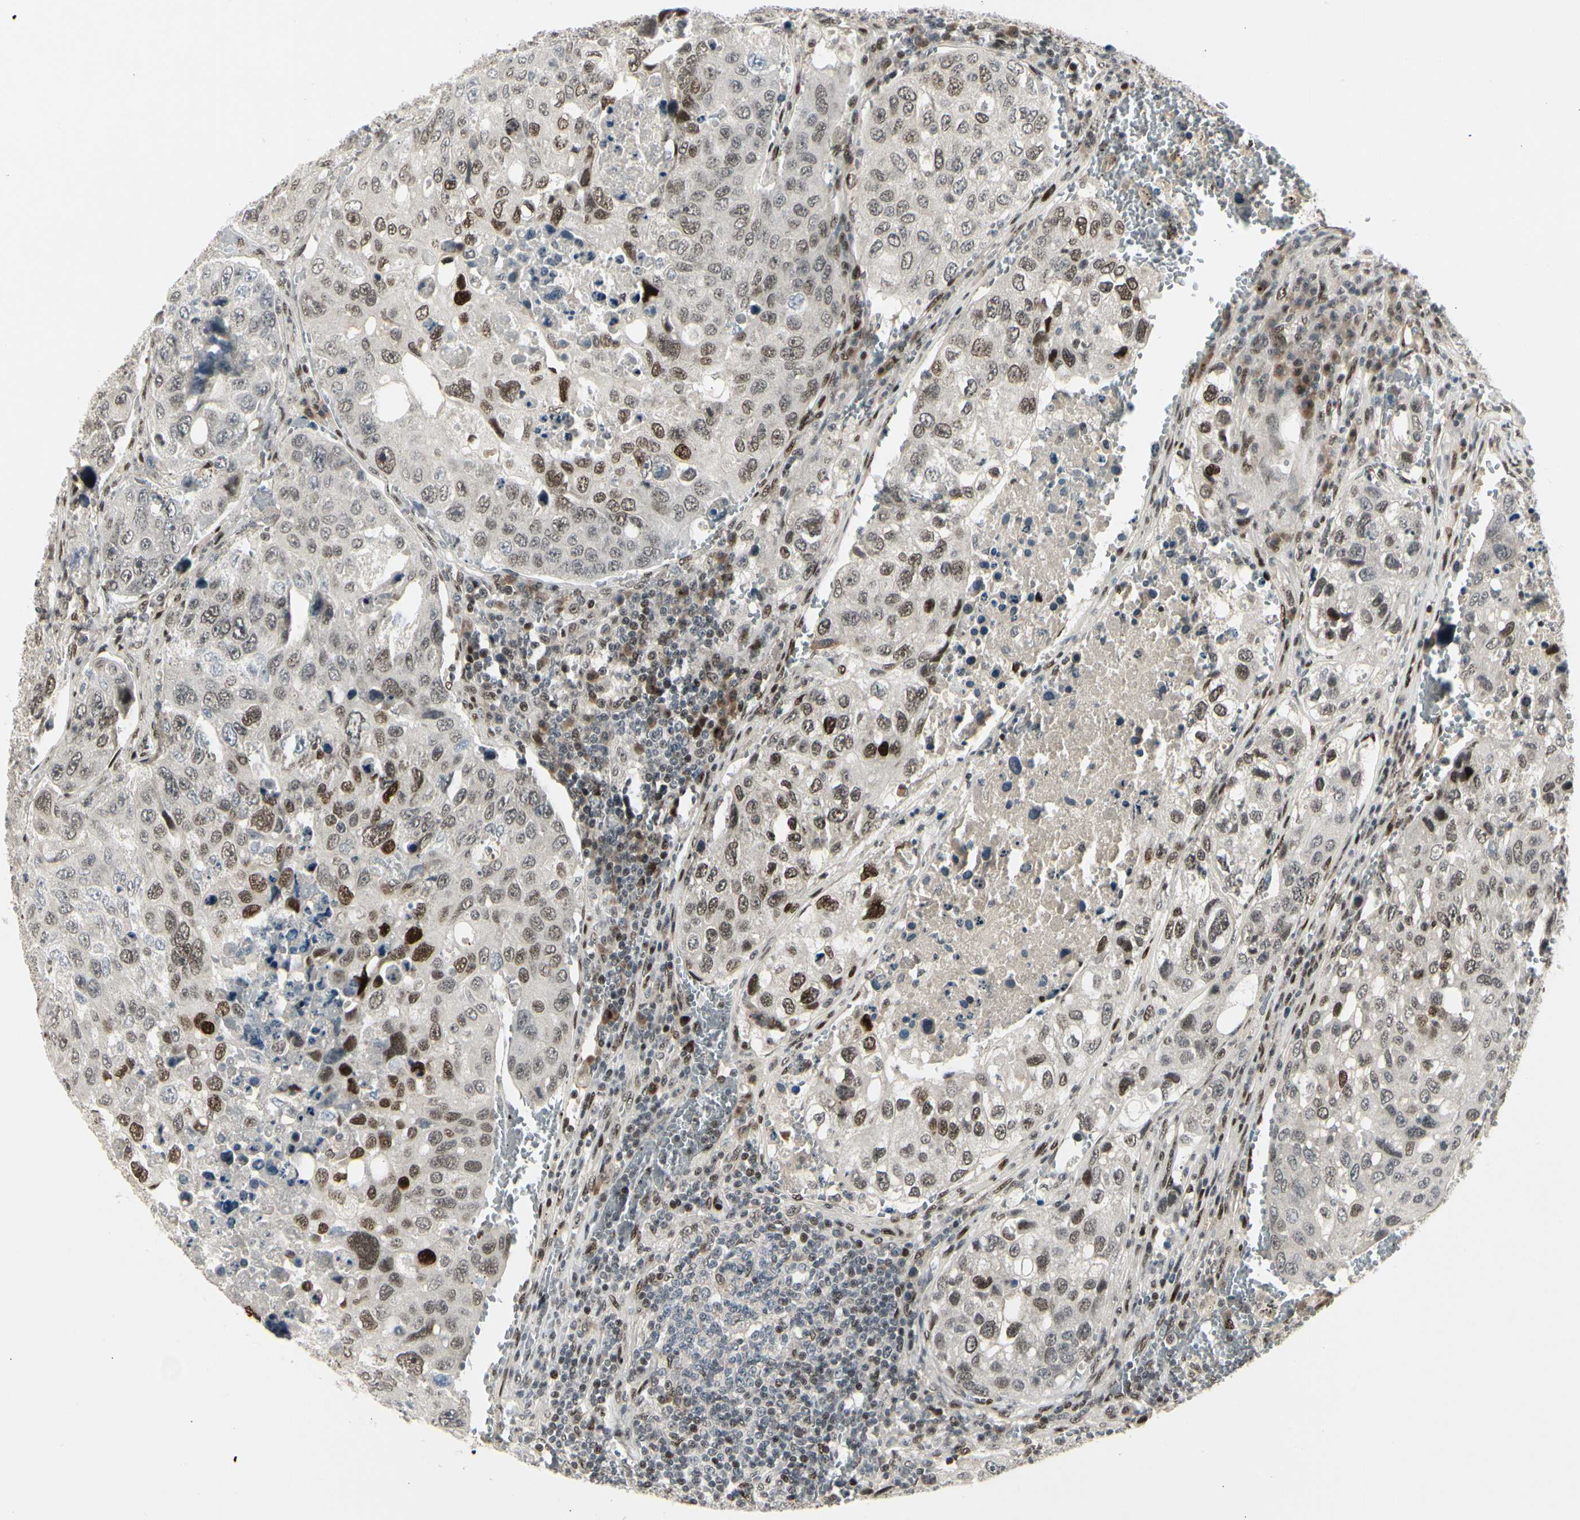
{"staining": {"intensity": "strong", "quantity": "25%-75%", "location": "nuclear"}, "tissue": "urothelial cancer", "cell_type": "Tumor cells", "image_type": "cancer", "snomed": [{"axis": "morphology", "description": "Urothelial carcinoma, High grade"}, {"axis": "topography", "description": "Lymph node"}, {"axis": "topography", "description": "Urinary bladder"}], "caption": "Immunohistochemistry (IHC) (DAB) staining of high-grade urothelial carcinoma exhibits strong nuclear protein expression in approximately 25%-75% of tumor cells.", "gene": "FOXJ2", "patient": {"sex": "male", "age": 51}}